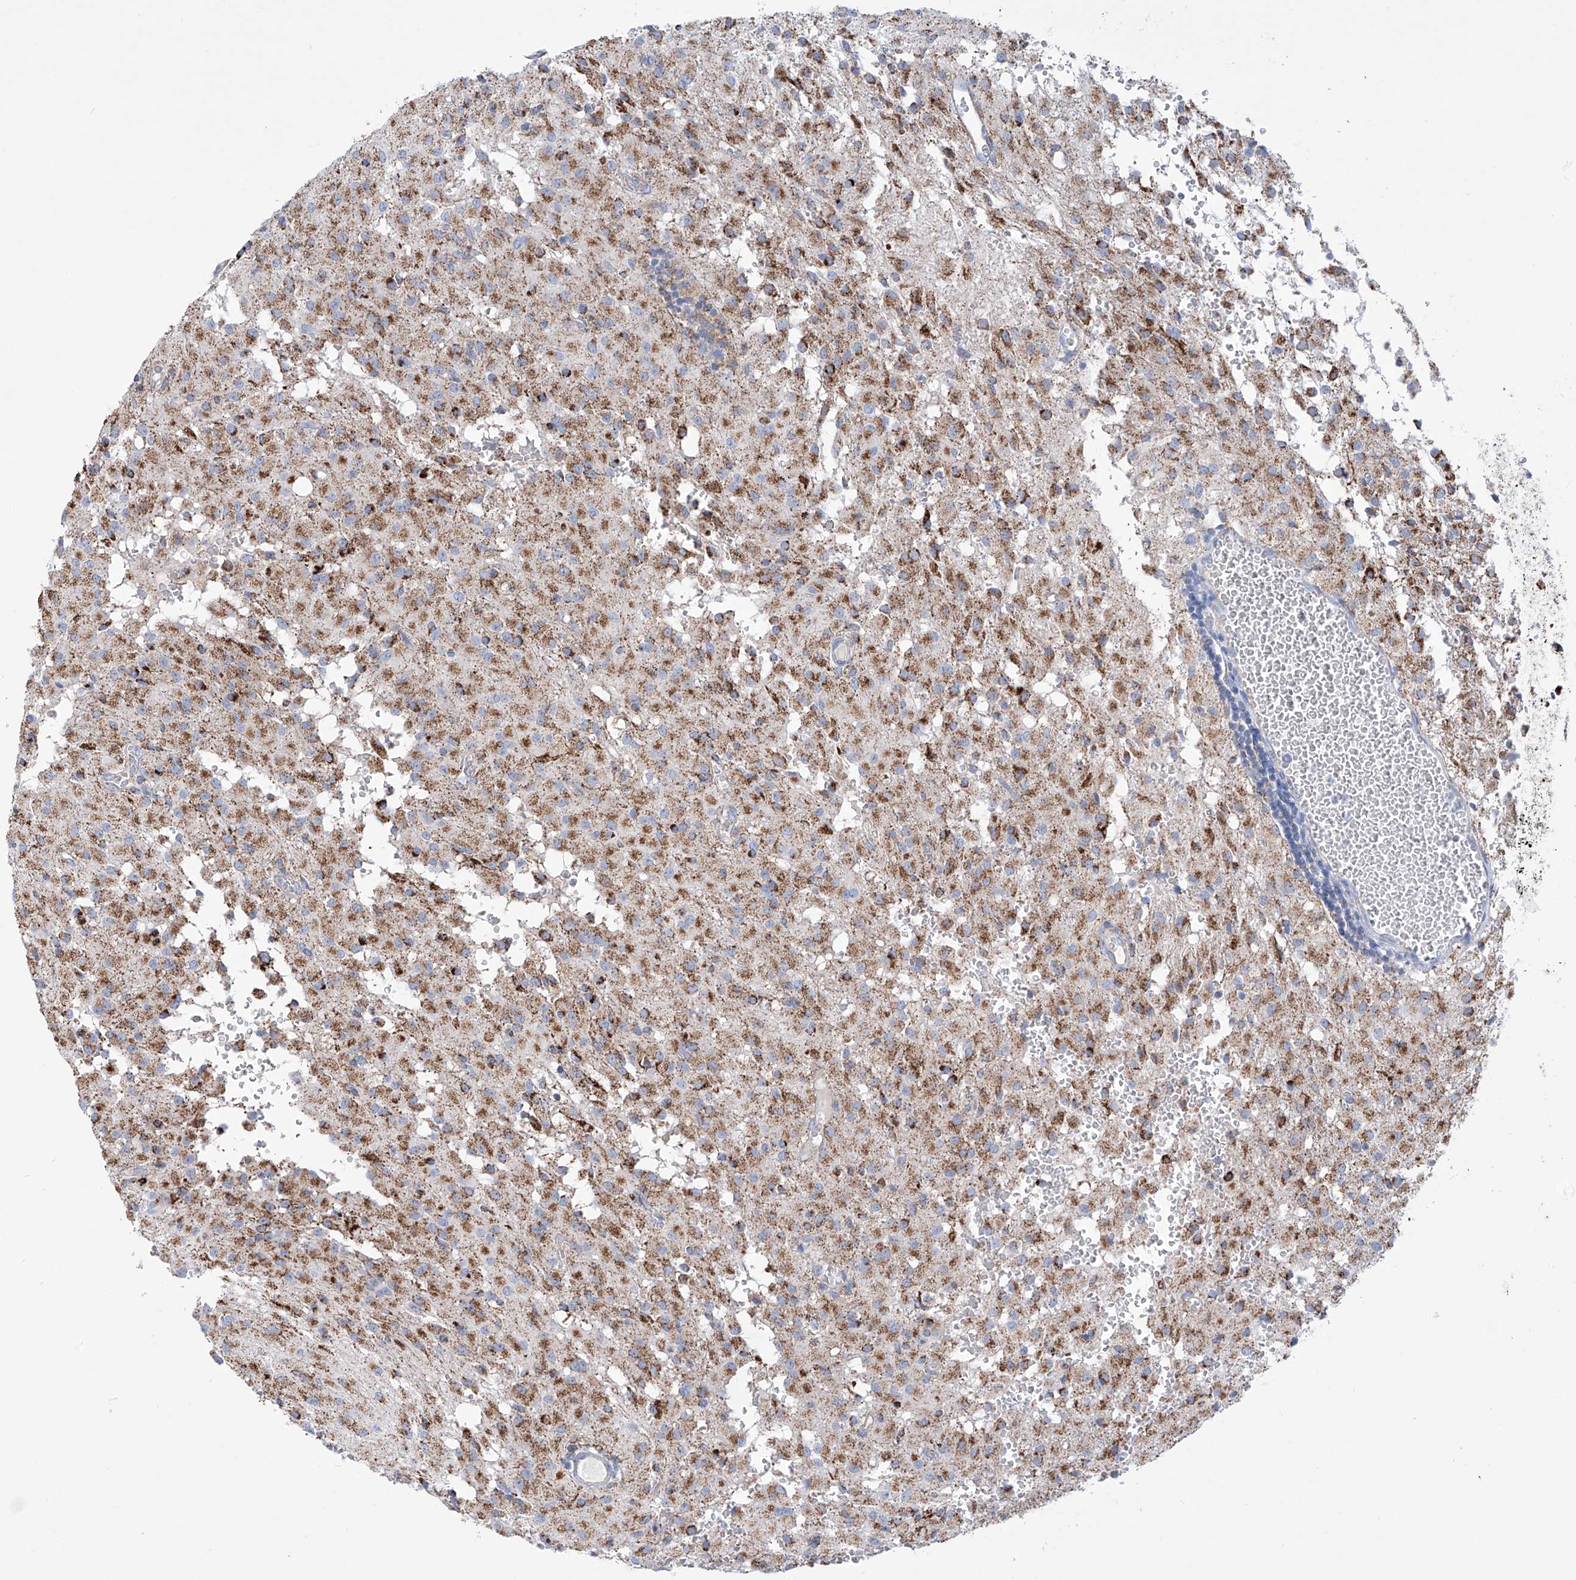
{"staining": {"intensity": "strong", "quantity": ">75%", "location": "cytoplasmic/membranous"}, "tissue": "glioma", "cell_type": "Tumor cells", "image_type": "cancer", "snomed": [{"axis": "morphology", "description": "Glioma, malignant, High grade"}, {"axis": "topography", "description": "Brain"}], "caption": "Human glioma stained with a brown dye demonstrates strong cytoplasmic/membranous positive positivity in about >75% of tumor cells.", "gene": "ALDH6A1", "patient": {"sex": "female", "age": 59}}